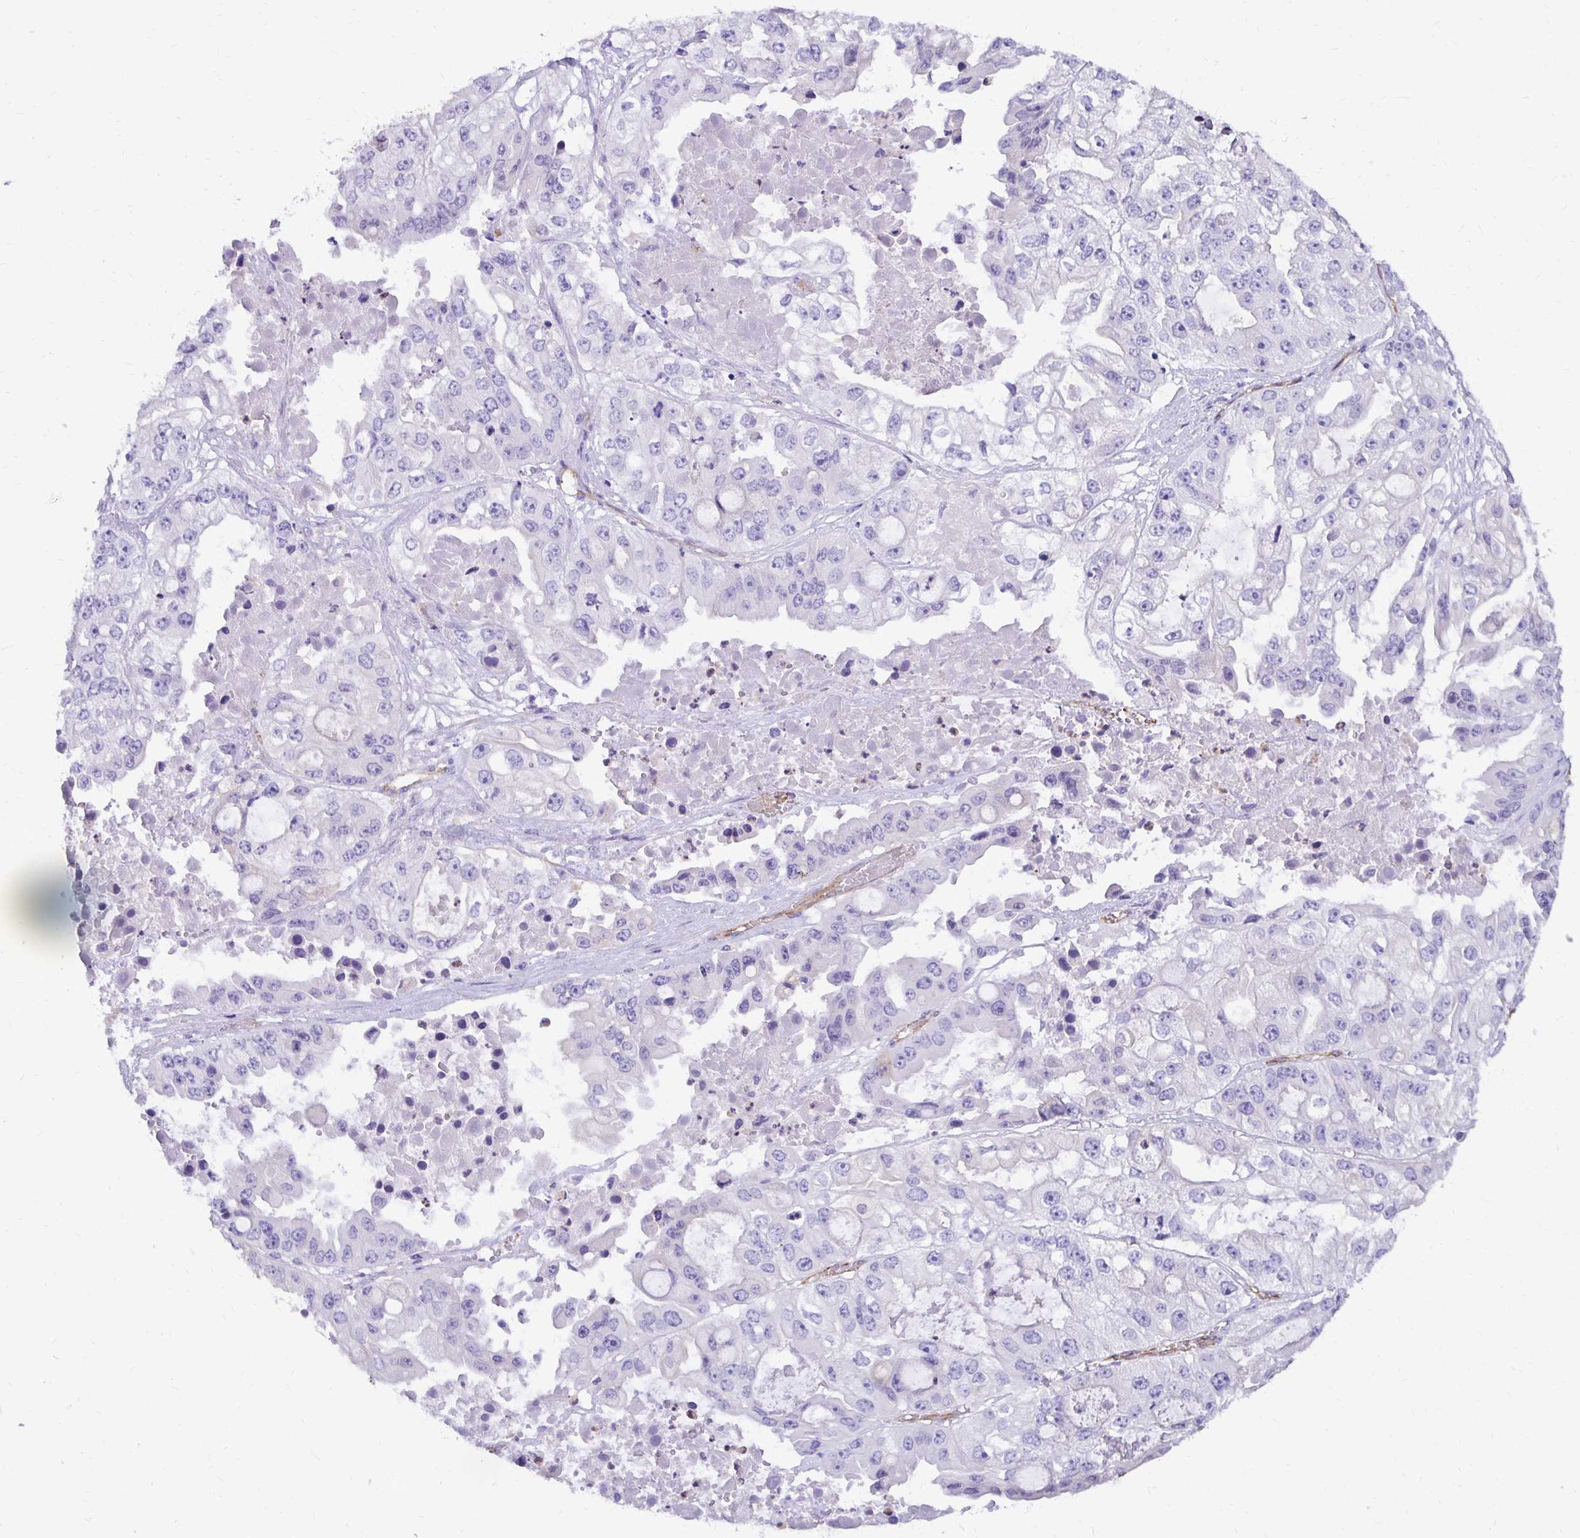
{"staining": {"intensity": "negative", "quantity": "none", "location": "none"}, "tissue": "ovarian cancer", "cell_type": "Tumor cells", "image_type": "cancer", "snomed": [{"axis": "morphology", "description": "Cystadenocarcinoma, serous, NOS"}, {"axis": "topography", "description": "Ovary"}], "caption": "Immunohistochemistry image of ovarian cancer stained for a protein (brown), which demonstrates no expression in tumor cells.", "gene": "TTYH1", "patient": {"sex": "female", "age": 56}}